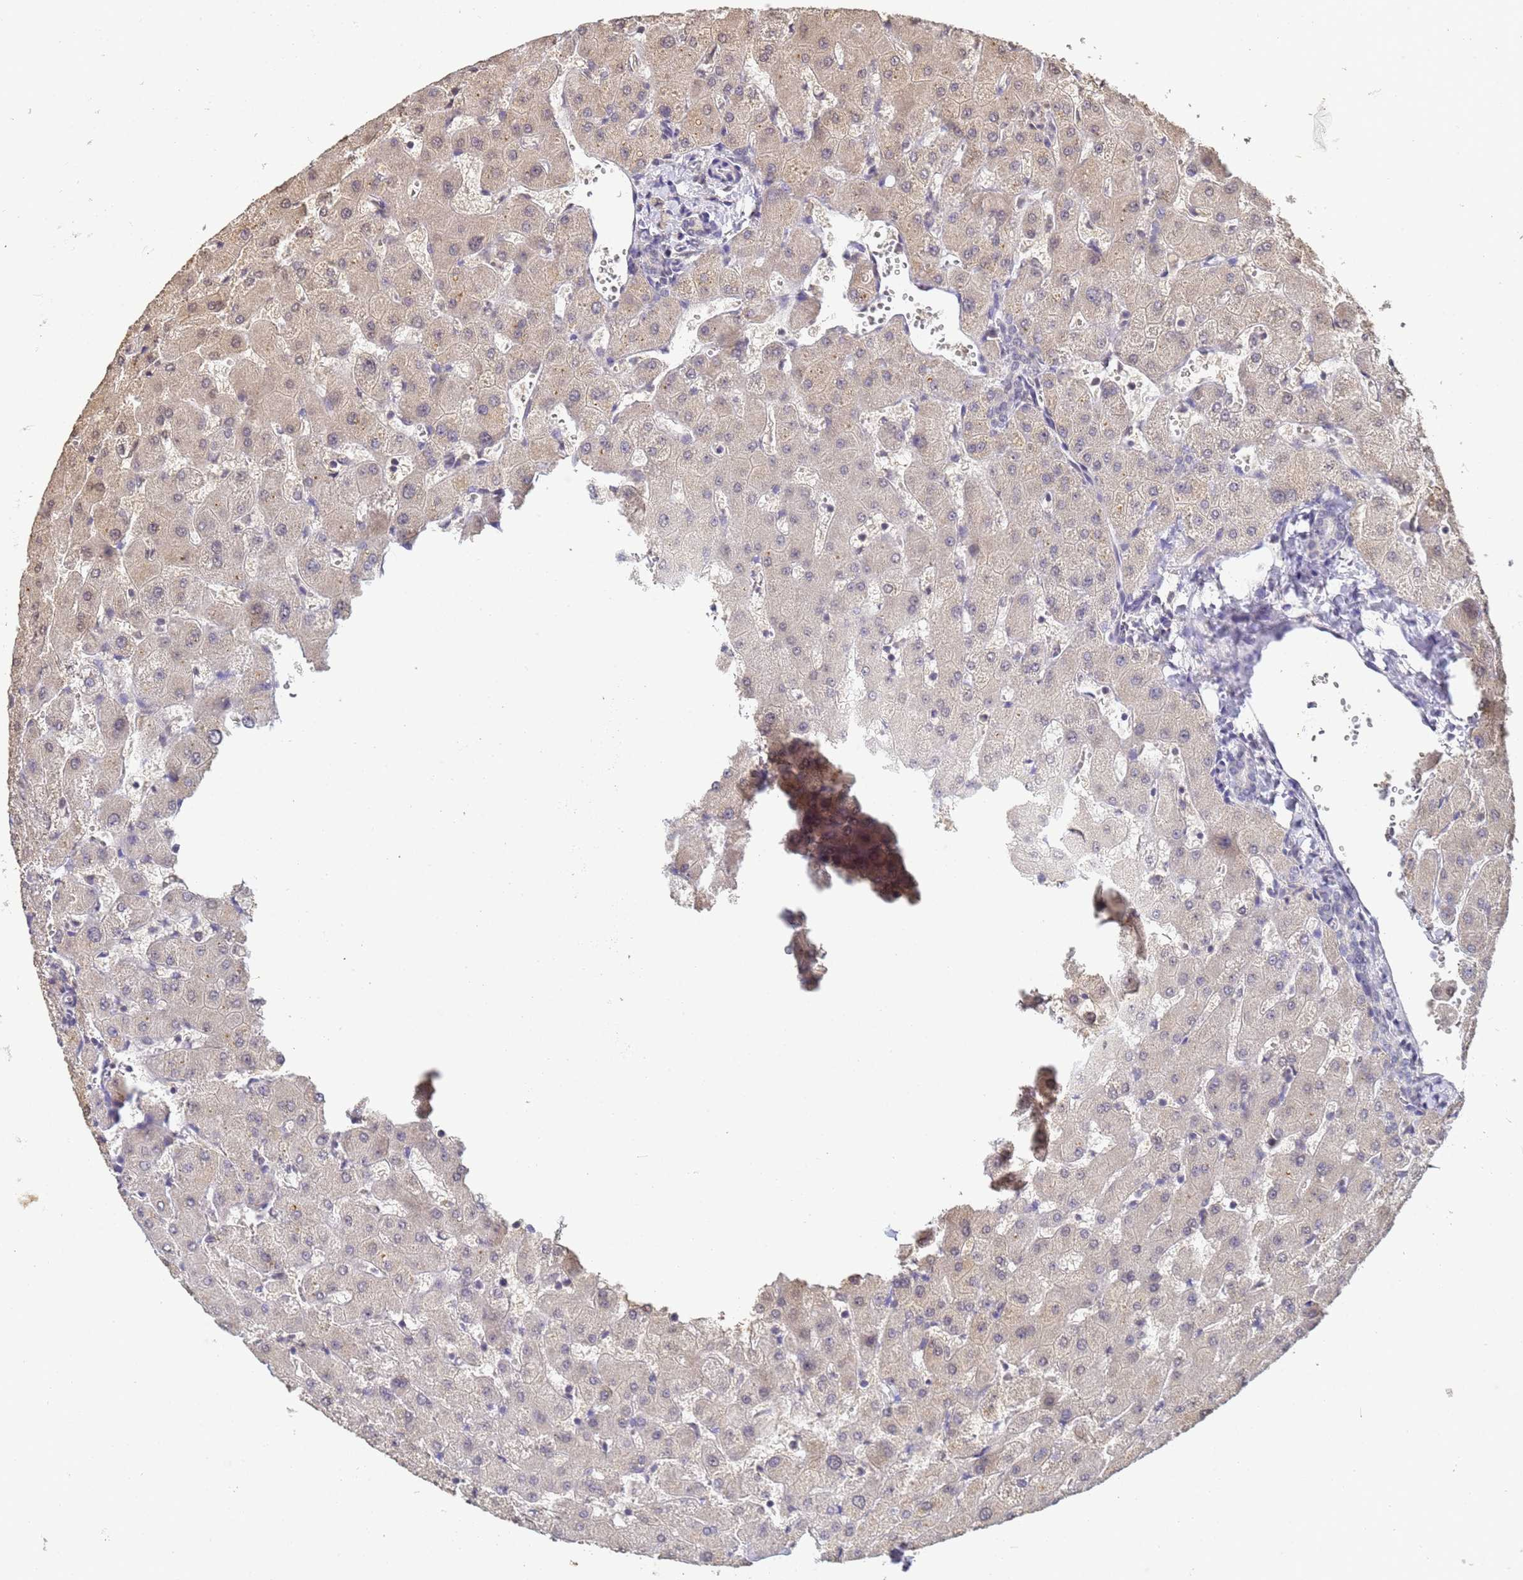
{"staining": {"intensity": "negative", "quantity": "none", "location": "none"}, "tissue": "liver", "cell_type": "Cholangiocytes", "image_type": "normal", "snomed": [{"axis": "morphology", "description": "Normal tissue, NOS"}, {"axis": "topography", "description": "Liver"}], "caption": "A high-resolution micrograph shows immunohistochemistry (IHC) staining of unremarkable liver, which shows no significant expression in cholangiocytes.", "gene": "MYL7", "patient": {"sex": "female", "age": 63}}